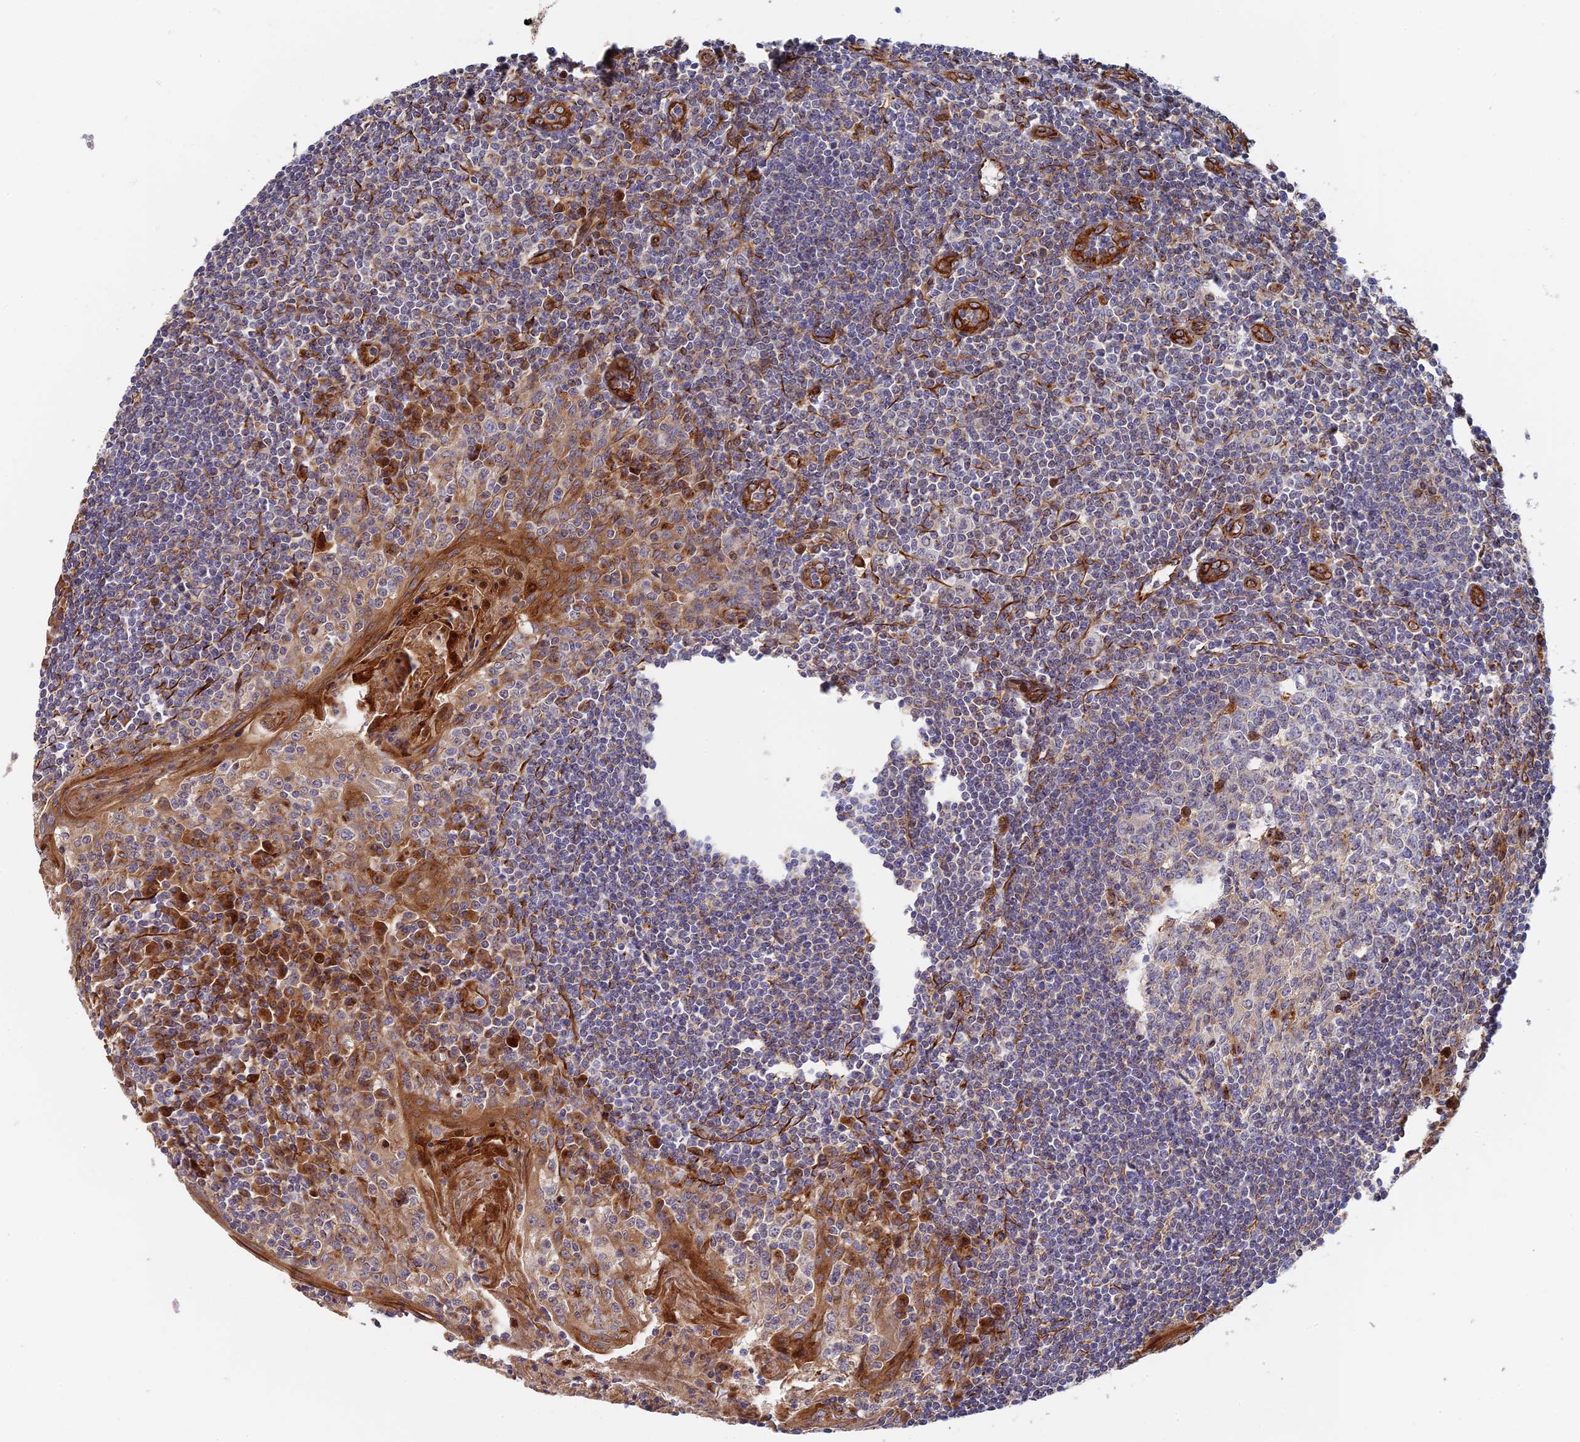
{"staining": {"intensity": "moderate", "quantity": "<25%", "location": "cytoplasmic/membranous"}, "tissue": "tonsil", "cell_type": "Germinal center cells", "image_type": "normal", "snomed": [{"axis": "morphology", "description": "Normal tissue, NOS"}, {"axis": "topography", "description": "Tonsil"}], "caption": "An immunohistochemistry (IHC) image of unremarkable tissue is shown. Protein staining in brown shows moderate cytoplasmic/membranous positivity in tonsil within germinal center cells.", "gene": "PPP2R3C", "patient": {"sex": "male", "age": 27}}